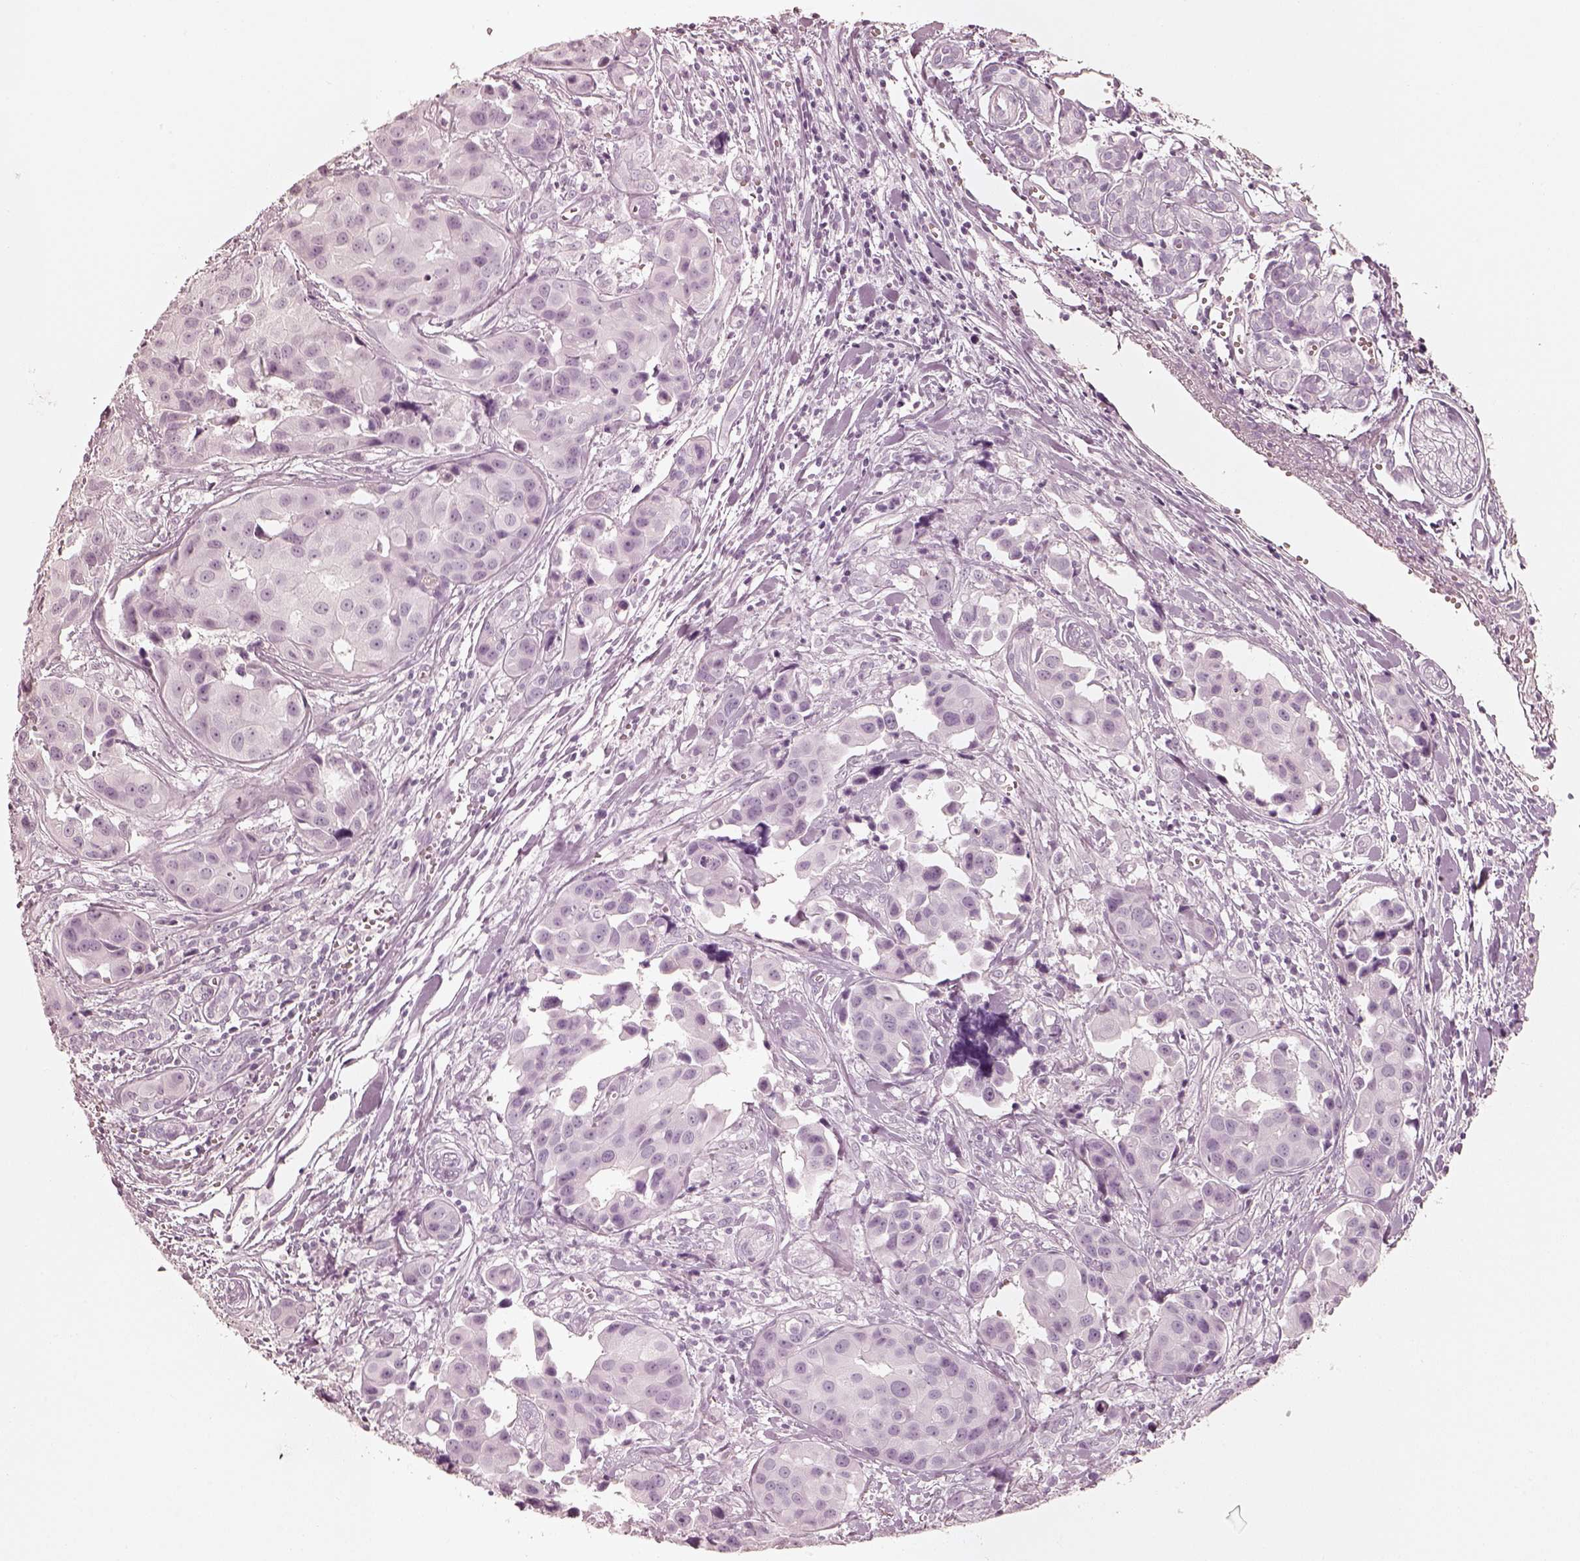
{"staining": {"intensity": "negative", "quantity": "none", "location": "none"}, "tissue": "head and neck cancer", "cell_type": "Tumor cells", "image_type": "cancer", "snomed": [{"axis": "morphology", "description": "Adenocarcinoma, NOS"}, {"axis": "topography", "description": "Head-Neck"}], "caption": "Head and neck adenocarcinoma stained for a protein using immunohistochemistry demonstrates no expression tumor cells.", "gene": "KRT72", "patient": {"sex": "male", "age": 76}}